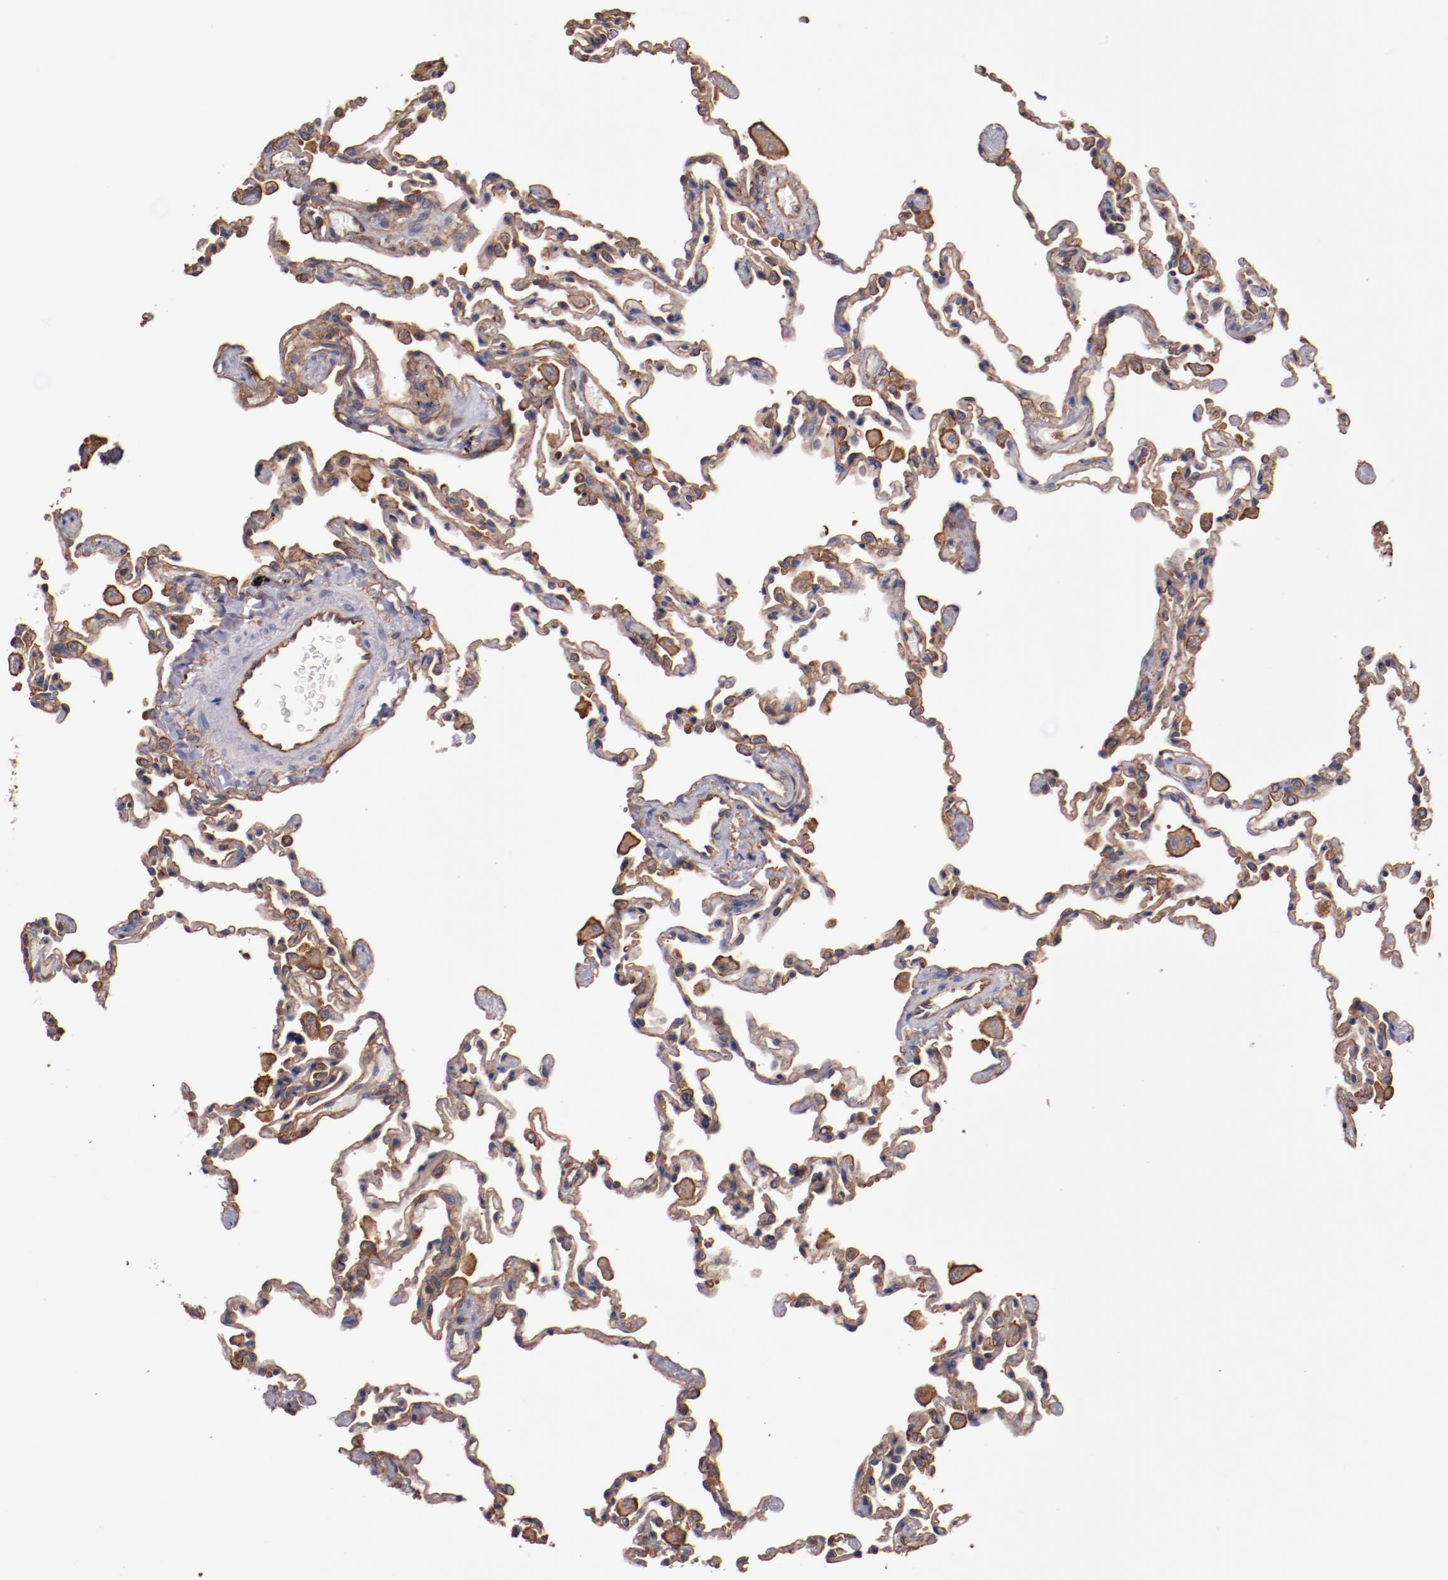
{"staining": {"intensity": "strong", "quantity": ">75%", "location": "cytoplasmic/membranous"}, "tissue": "lung", "cell_type": "Alveolar cells", "image_type": "normal", "snomed": [{"axis": "morphology", "description": "Normal tissue, NOS"}, {"axis": "topography", "description": "Lung"}], "caption": "Alveolar cells show strong cytoplasmic/membranous expression in approximately >75% of cells in unremarkable lung.", "gene": "TMOD3", "patient": {"sex": "male", "age": 59}}